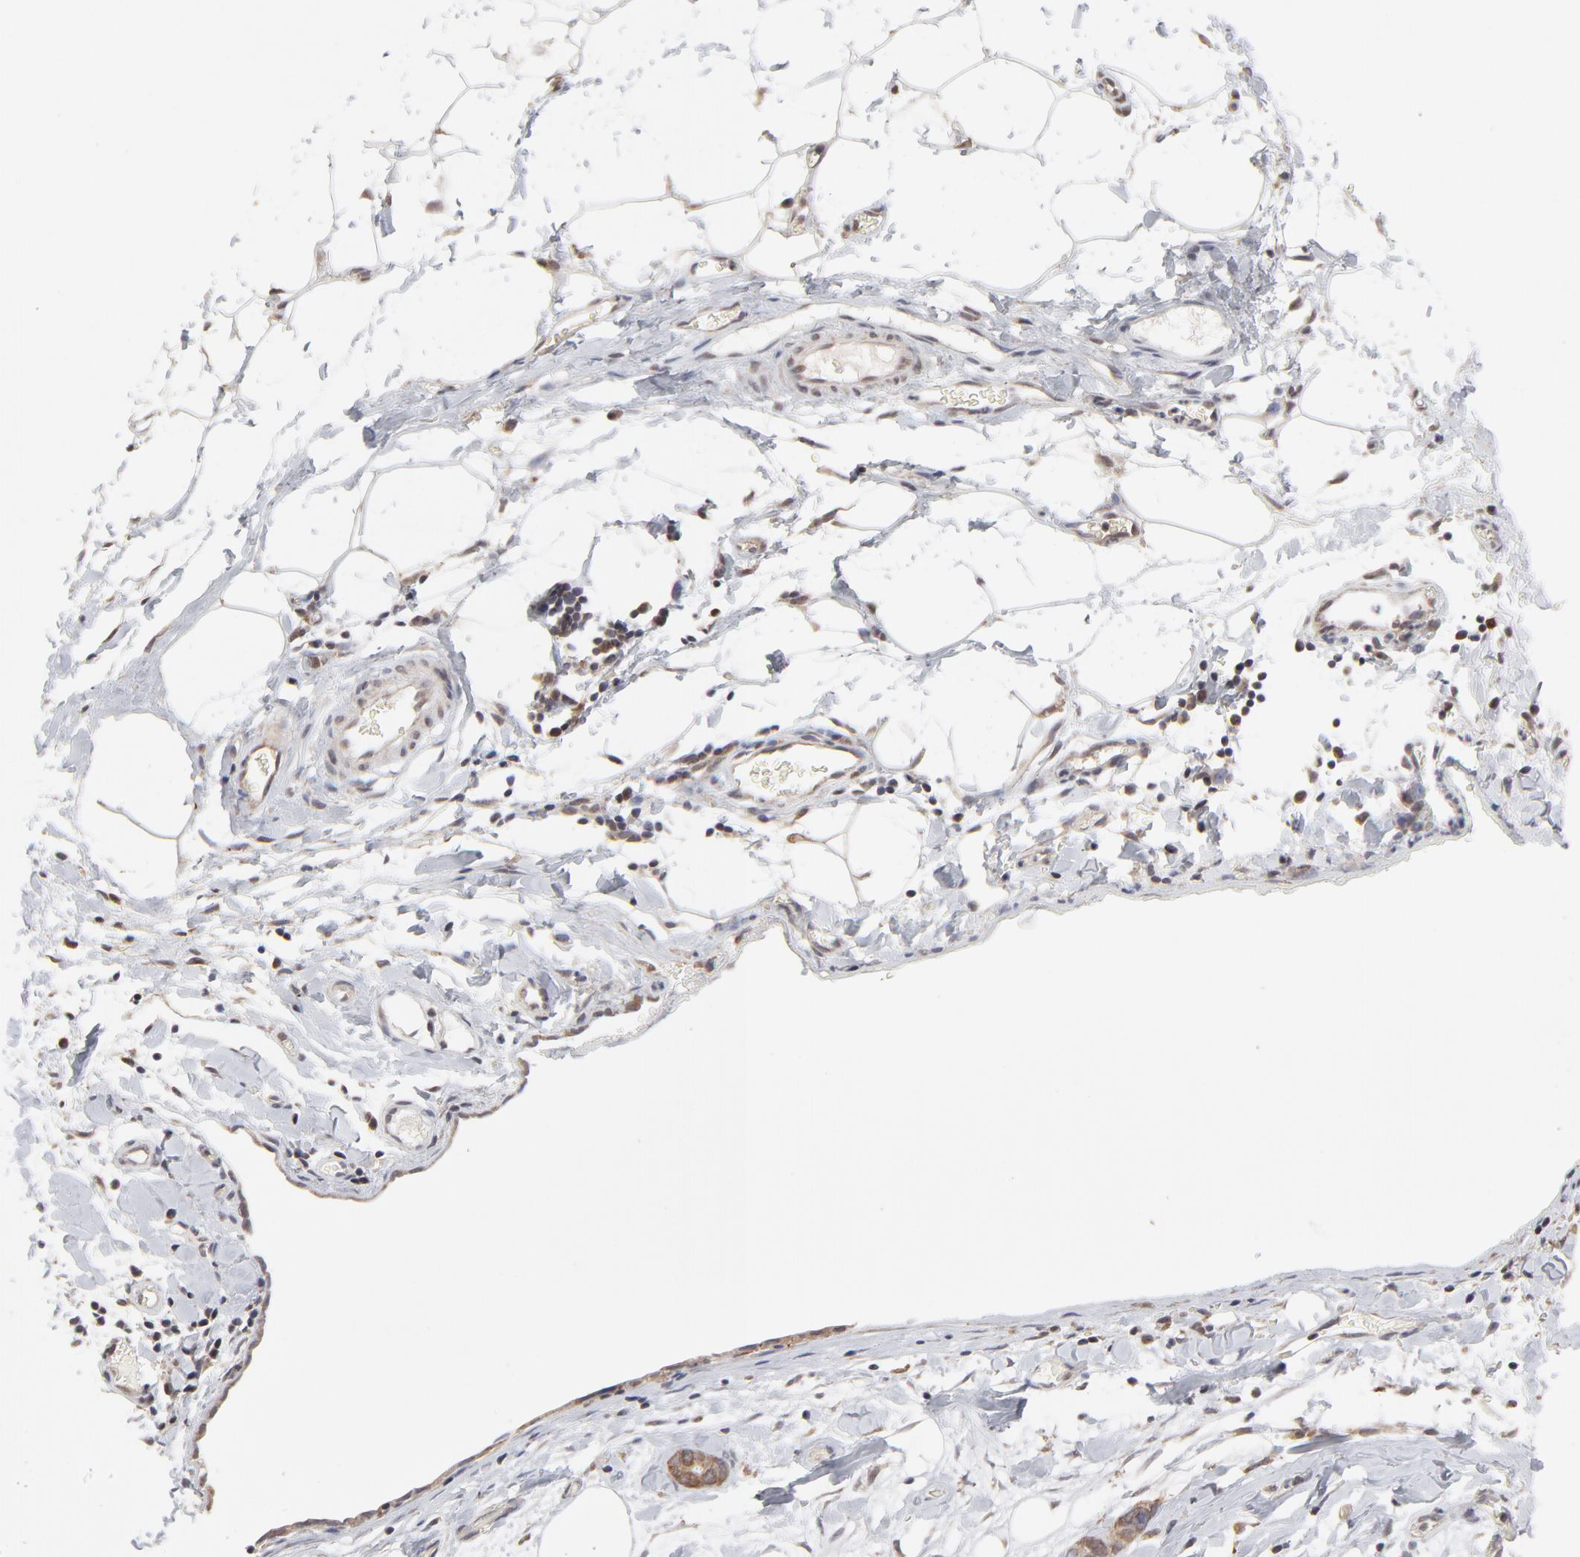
{"staining": {"intensity": "weak", "quantity": ">75%", "location": "cytoplasmic/membranous"}, "tissue": "stomach cancer", "cell_type": "Tumor cells", "image_type": "cancer", "snomed": [{"axis": "morphology", "description": "Adenocarcinoma, NOS"}, {"axis": "topography", "description": "Stomach, upper"}], "caption": "This photomicrograph demonstrates immunohistochemistry staining of adenocarcinoma (stomach), with low weak cytoplasmic/membranous positivity in approximately >75% of tumor cells.", "gene": "ARIH1", "patient": {"sex": "male", "age": 47}}